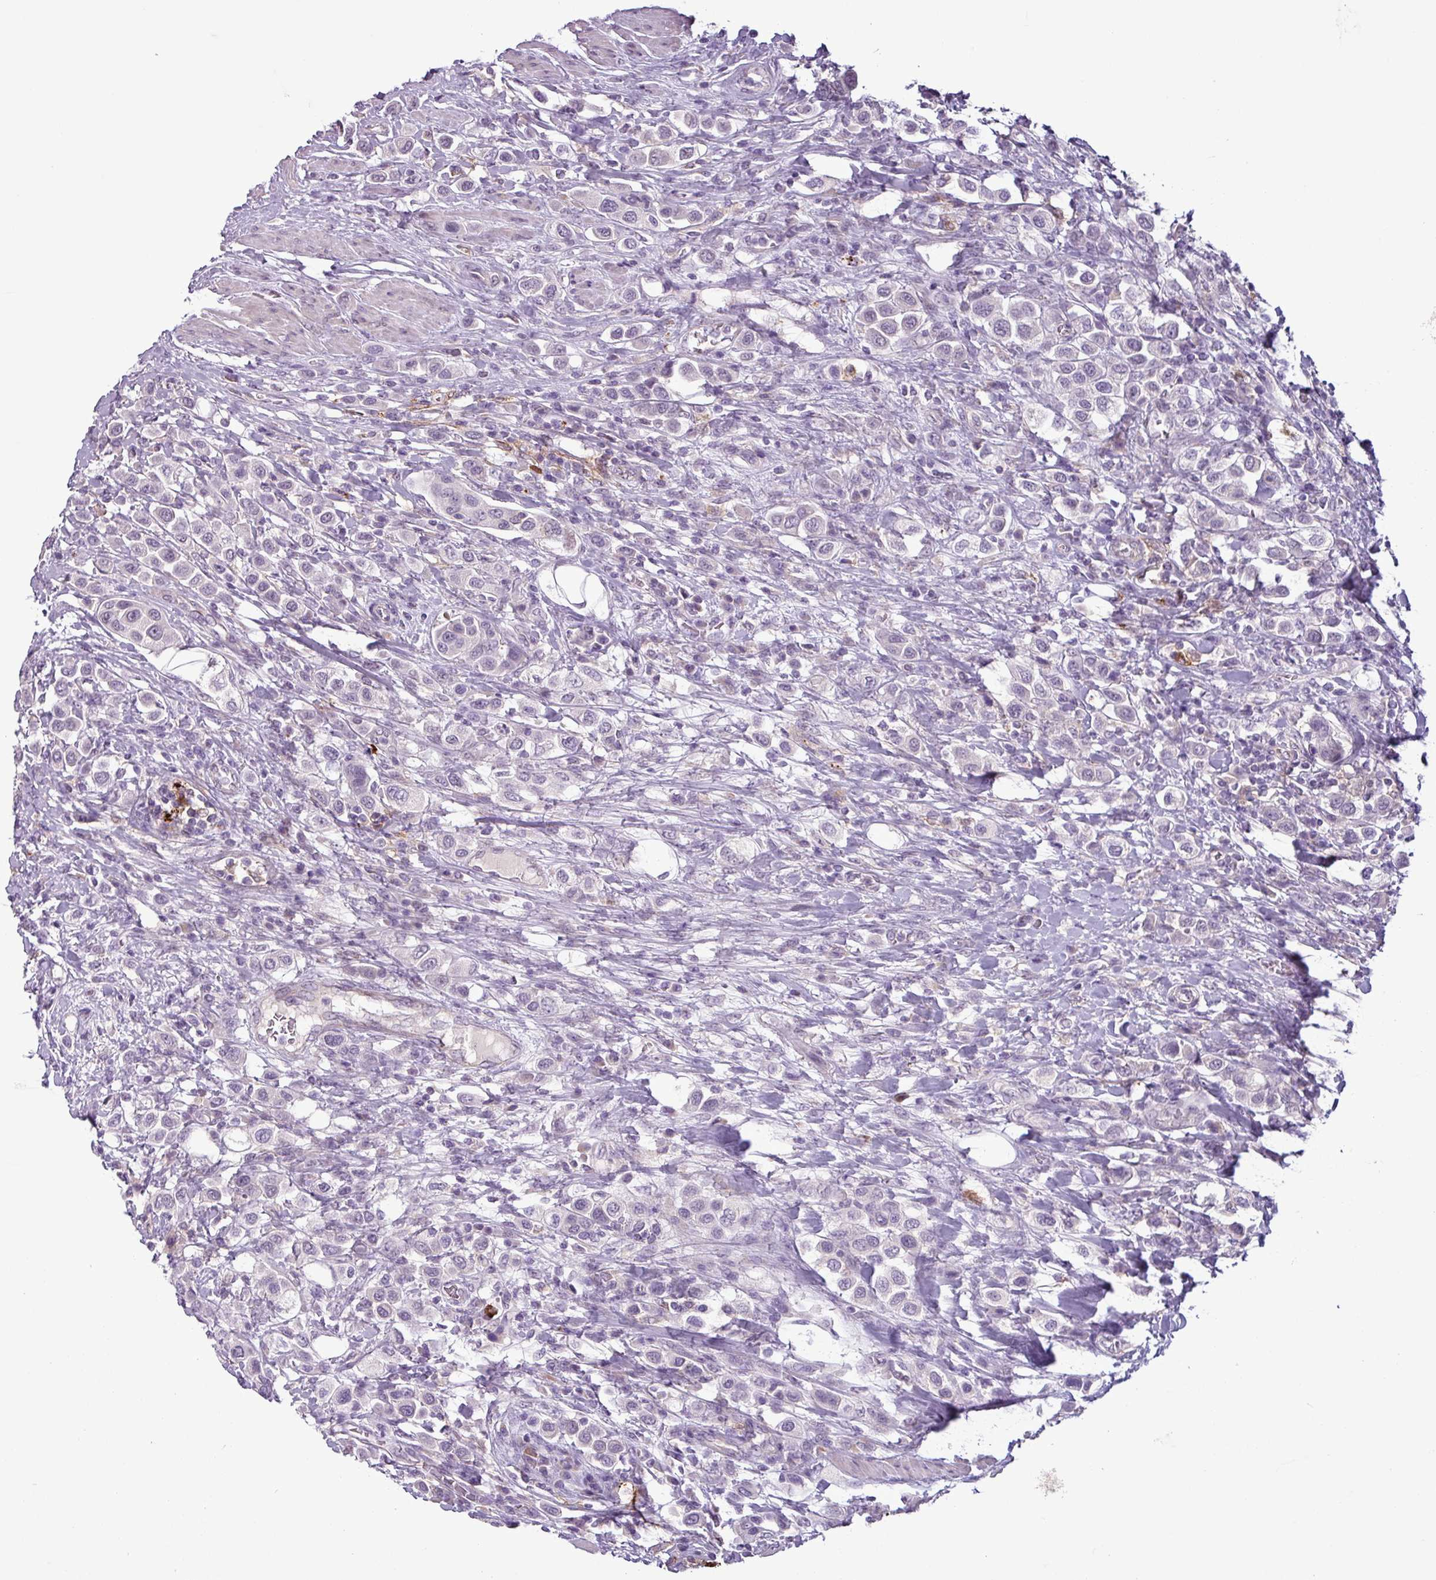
{"staining": {"intensity": "negative", "quantity": "none", "location": "none"}, "tissue": "urothelial cancer", "cell_type": "Tumor cells", "image_type": "cancer", "snomed": [{"axis": "morphology", "description": "Urothelial carcinoma, High grade"}, {"axis": "topography", "description": "Urinary bladder"}], "caption": "Tumor cells are negative for protein expression in human urothelial cancer. The staining was performed using DAB to visualize the protein expression in brown, while the nuclei were stained in blue with hematoxylin (Magnification: 20x).", "gene": "C9orf24", "patient": {"sex": "male", "age": 50}}